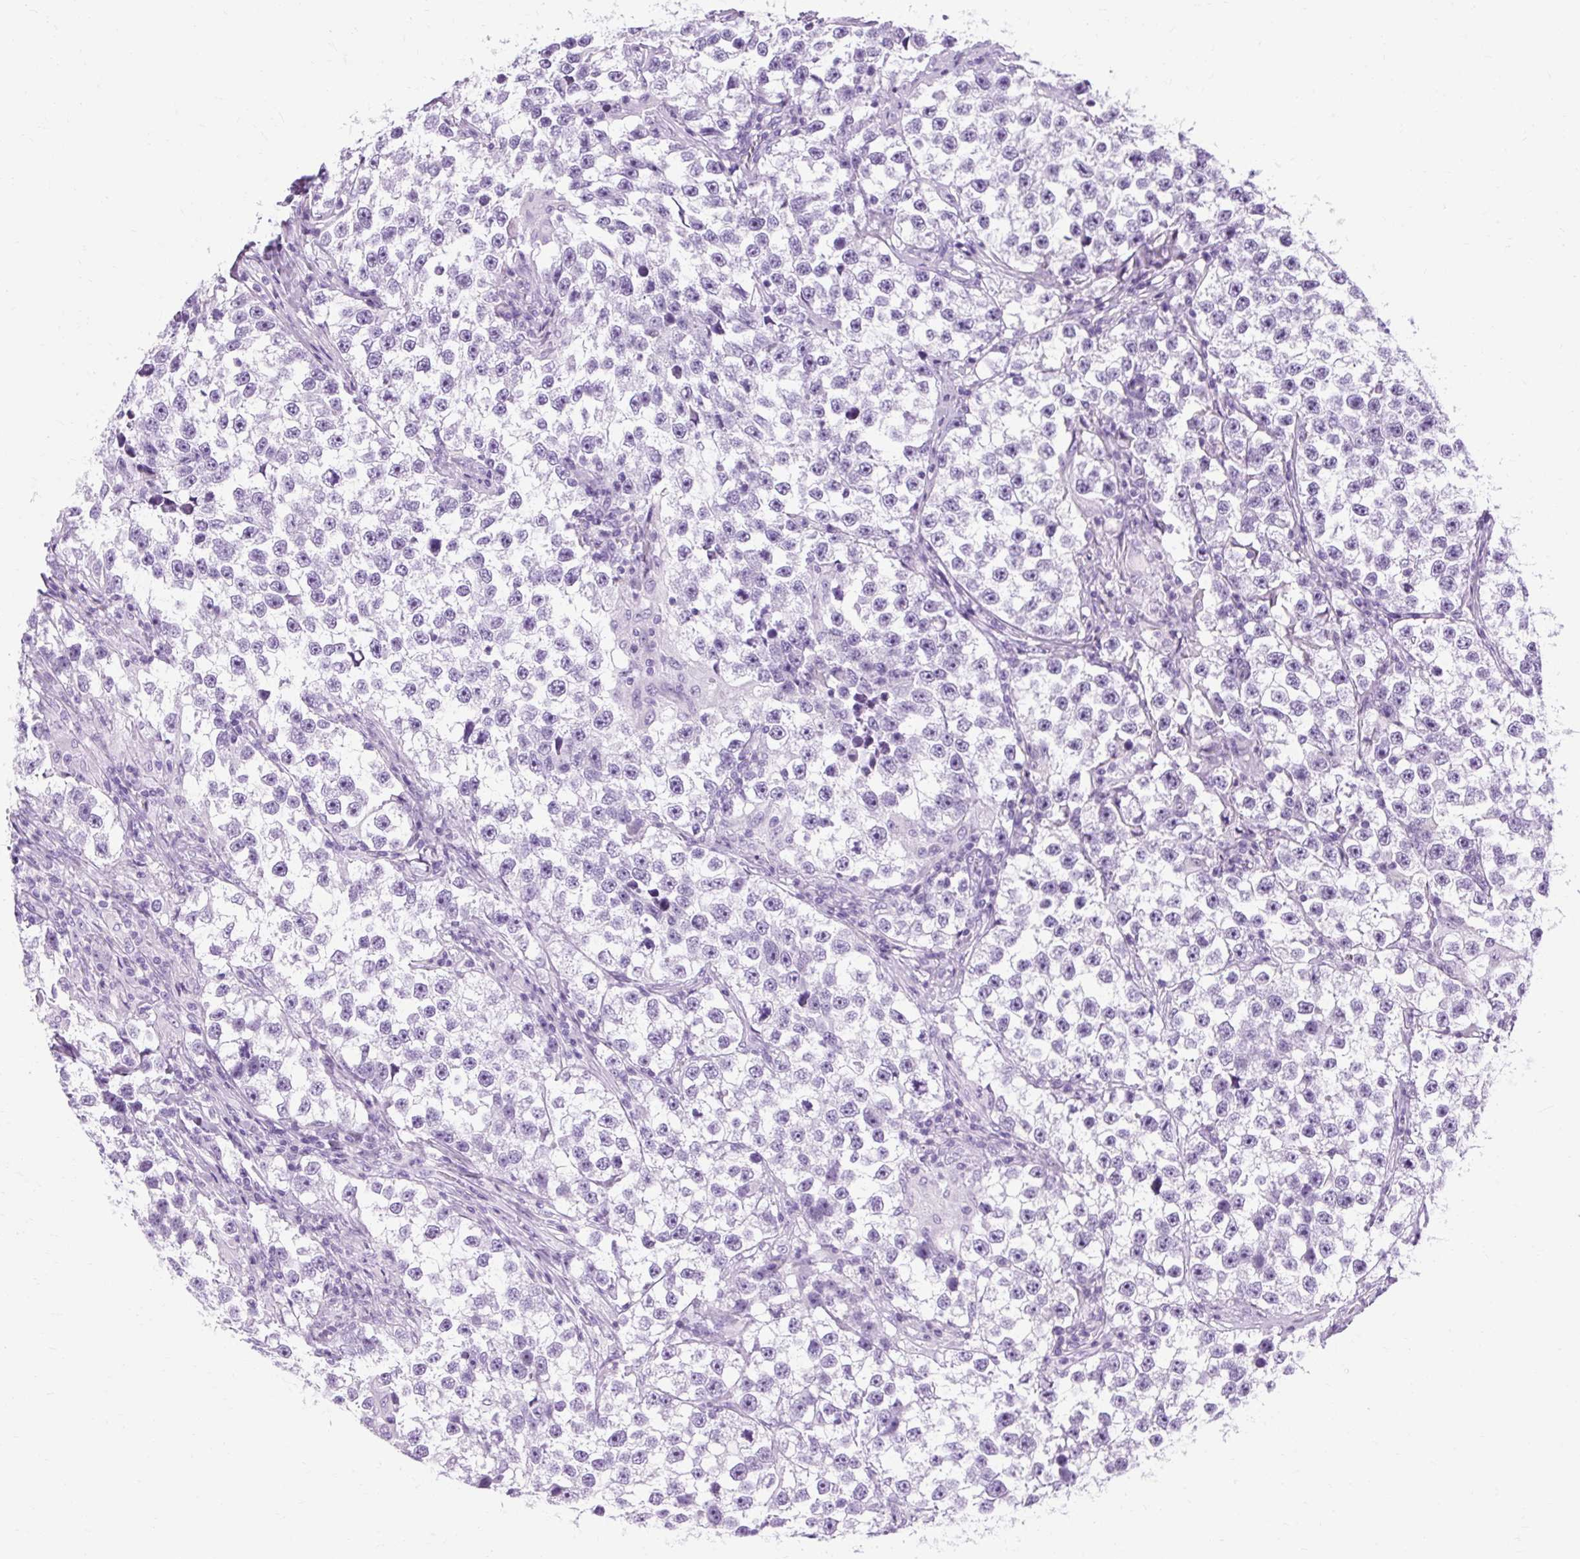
{"staining": {"intensity": "negative", "quantity": "none", "location": "none"}, "tissue": "testis cancer", "cell_type": "Tumor cells", "image_type": "cancer", "snomed": [{"axis": "morphology", "description": "Seminoma, NOS"}, {"axis": "topography", "description": "Testis"}], "caption": "Immunohistochemistry of human seminoma (testis) shows no positivity in tumor cells. (DAB IHC visualized using brightfield microscopy, high magnification).", "gene": "B3GNT4", "patient": {"sex": "male", "age": 46}}